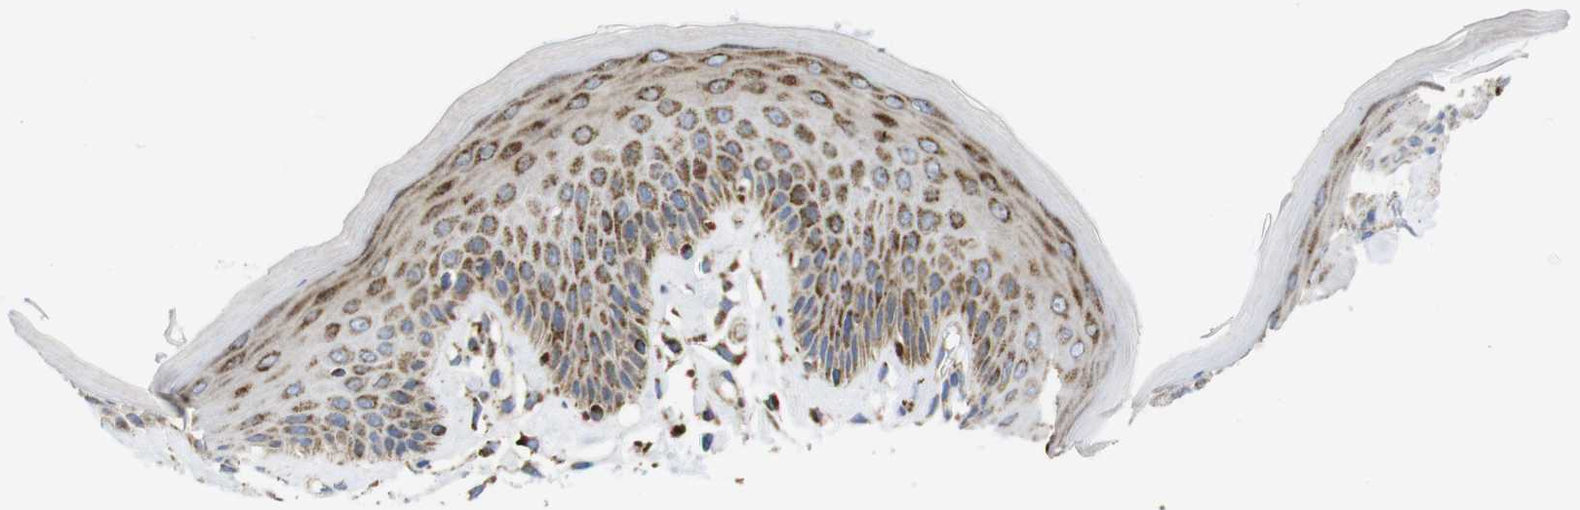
{"staining": {"intensity": "strong", "quantity": ">75%", "location": "cytoplasmic/membranous"}, "tissue": "skin", "cell_type": "Epidermal cells", "image_type": "normal", "snomed": [{"axis": "morphology", "description": "Normal tissue, NOS"}, {"axis": "topography", "description": "Vulva"}], "caption": "A high amount of strong cytoplasmic/membranous staining is appreciated in approximately >75% of epidermal cells in benign skin. (DAB (3,3'-diaminobenzidine) IHC, brown staining for protein, blue staining for nuclei).", "gene": "TMEM192", "patient": {"sex": "female", "age": 73}}